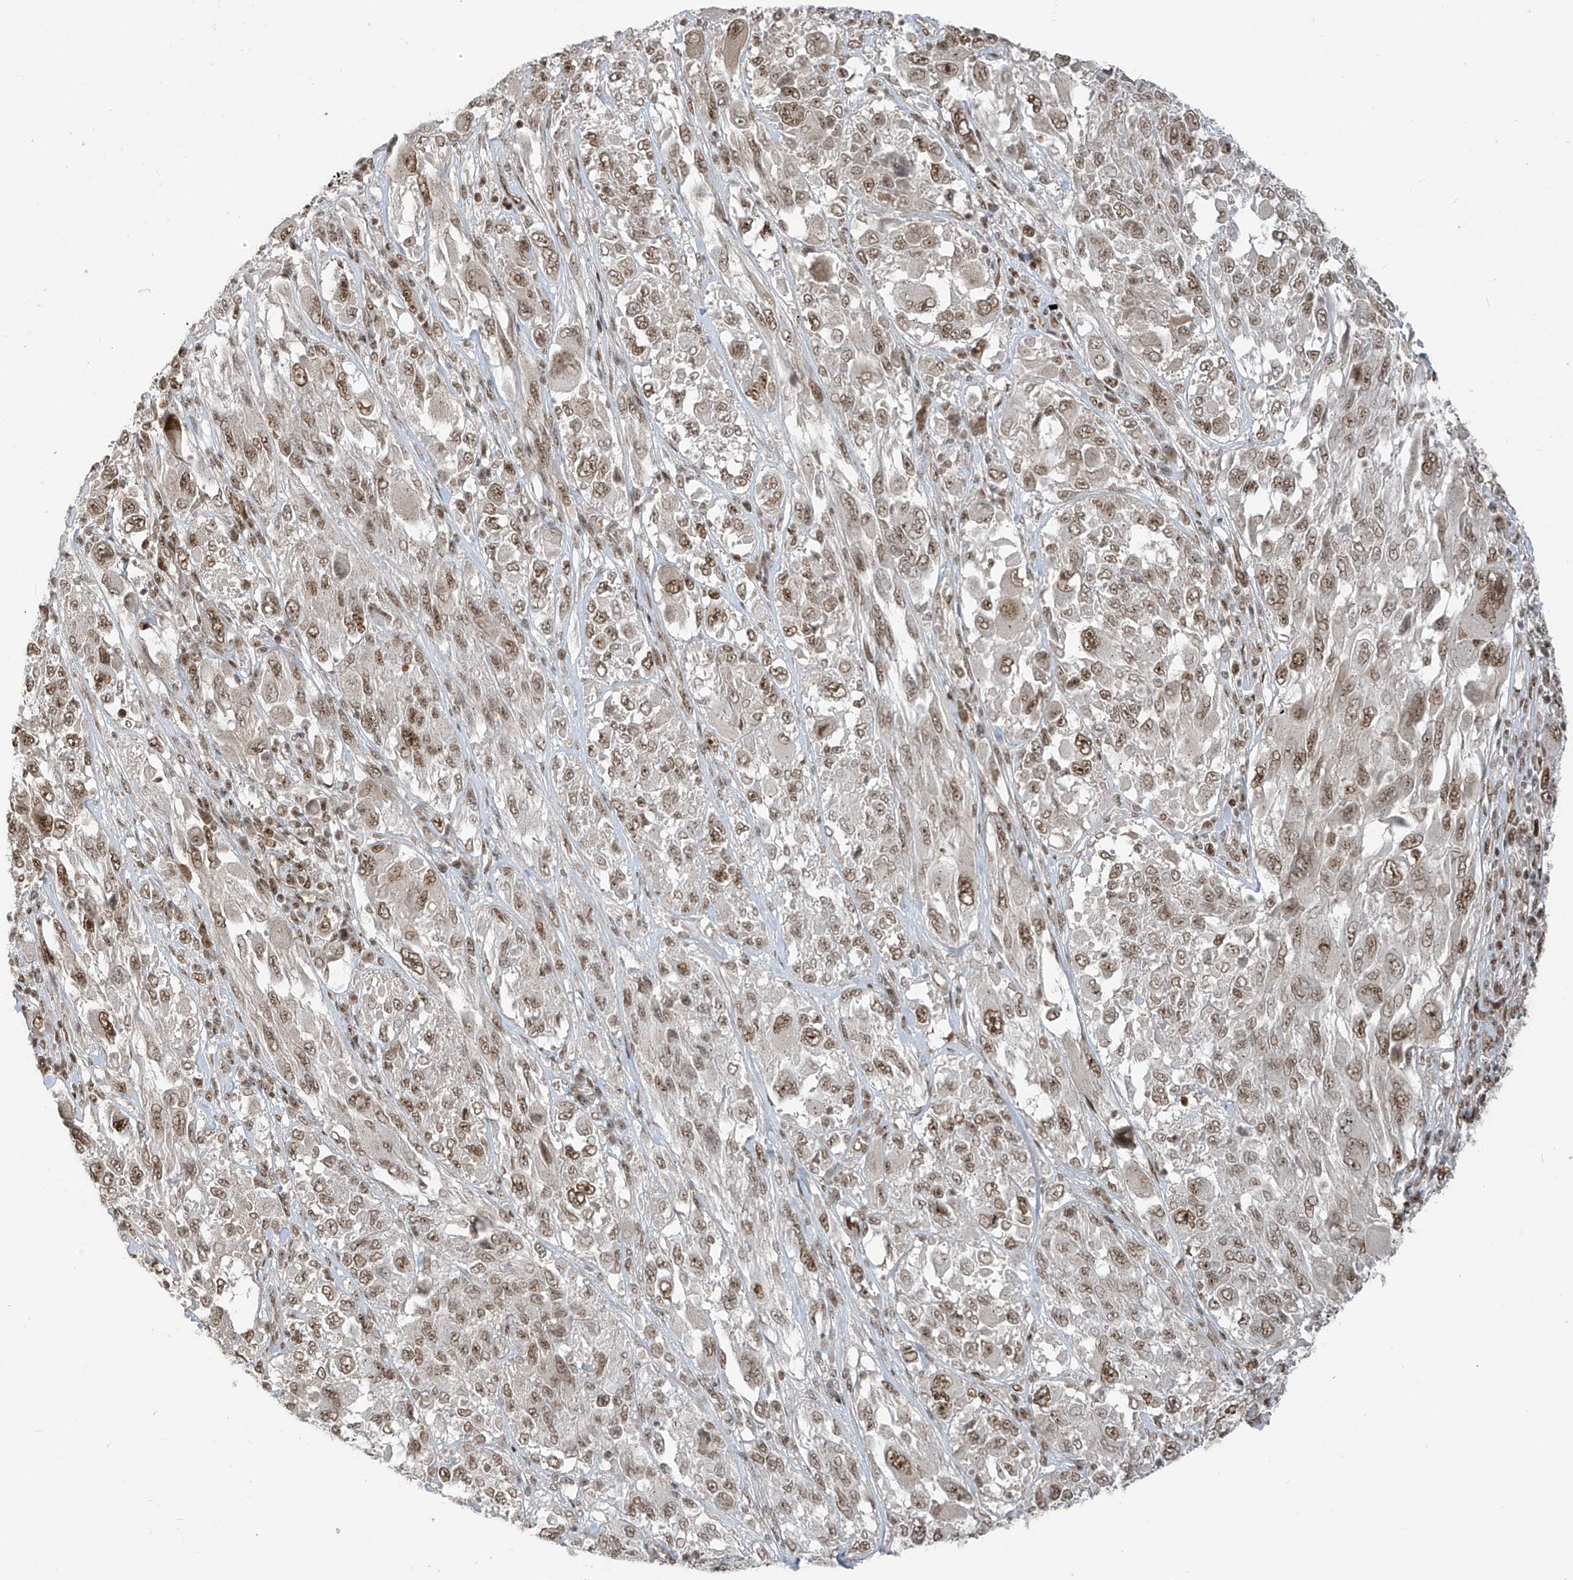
{"staining": {"intensity": "moderate", "quantity": ">75%", "location": "nuclear"}, "tissue": "melanoma", "cell_type": "Tumor cells", "image_type": "cancer", "snomed": [{"axis": "morphology", "description": "Malignant melanoma, NOS"}, {"axis": "topography", "description": "Skin"}], "caption": "Tumor cells show medium levels of moderate nuclear positivity in about >75% of cells in melanoma.", "gene": "ARHGEF3", "patient": {"sex": "female", "age": 91}}